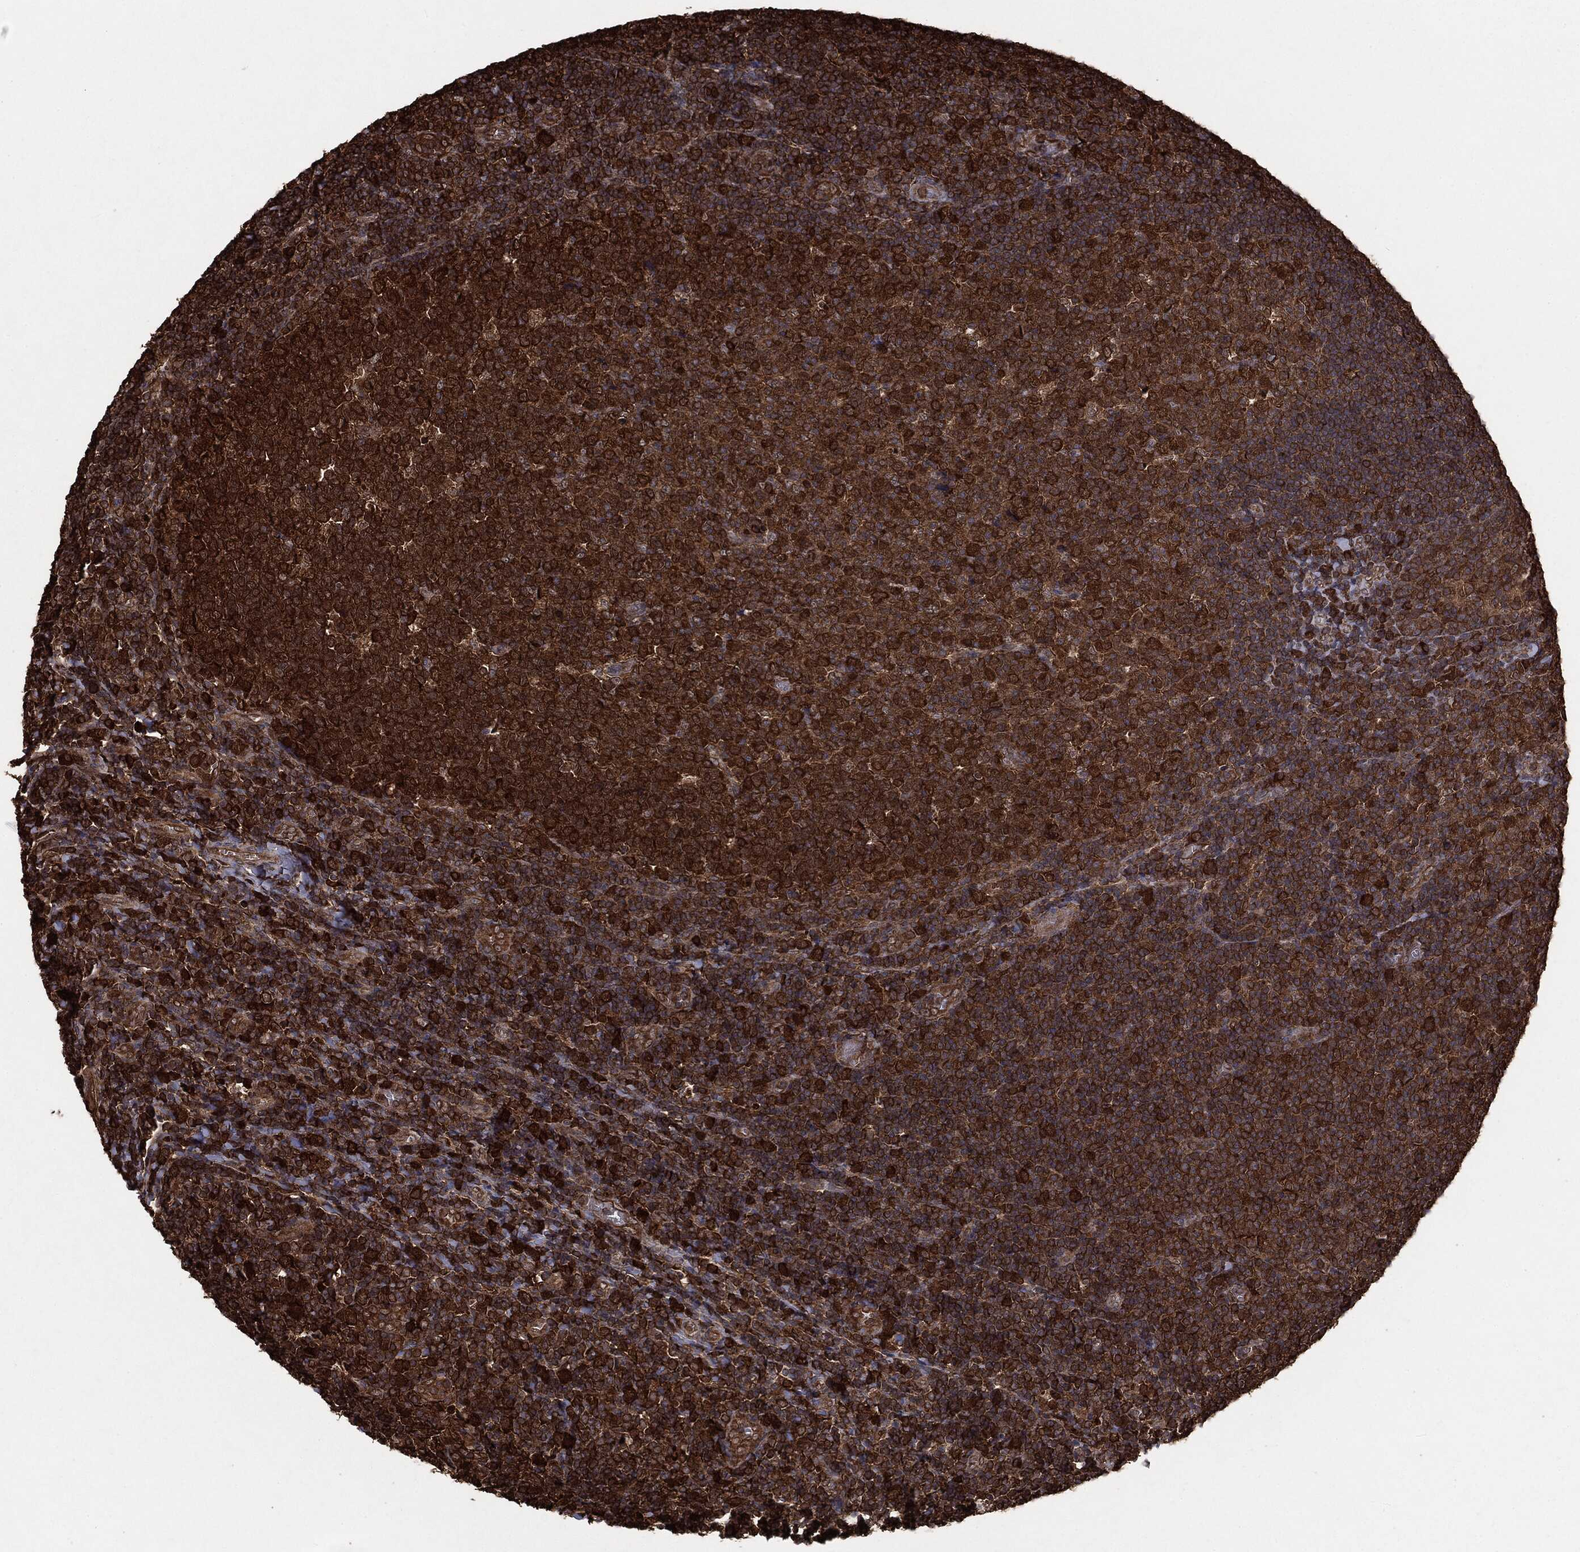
{"staining": {"intensity": "strong", "quantity": ">75%", "location": "cytoplasmic/membranous"}, "tissue": "tonsil", "cell_type": "Germinal center cells", "image_type": "normal", "snomed": [{"axis": "morphology", "description": "Normal tissue, NOS"}, {"axis": "topography", "description": "Tonsil"}], "caption": "Human tonsil stained for a protein (brown) shows strong cytoplasmic/membranous positive staining in approximately >75% of germinal center cells.", "gene": "NME1", "patient": {"sex": "female", "age": 5}}